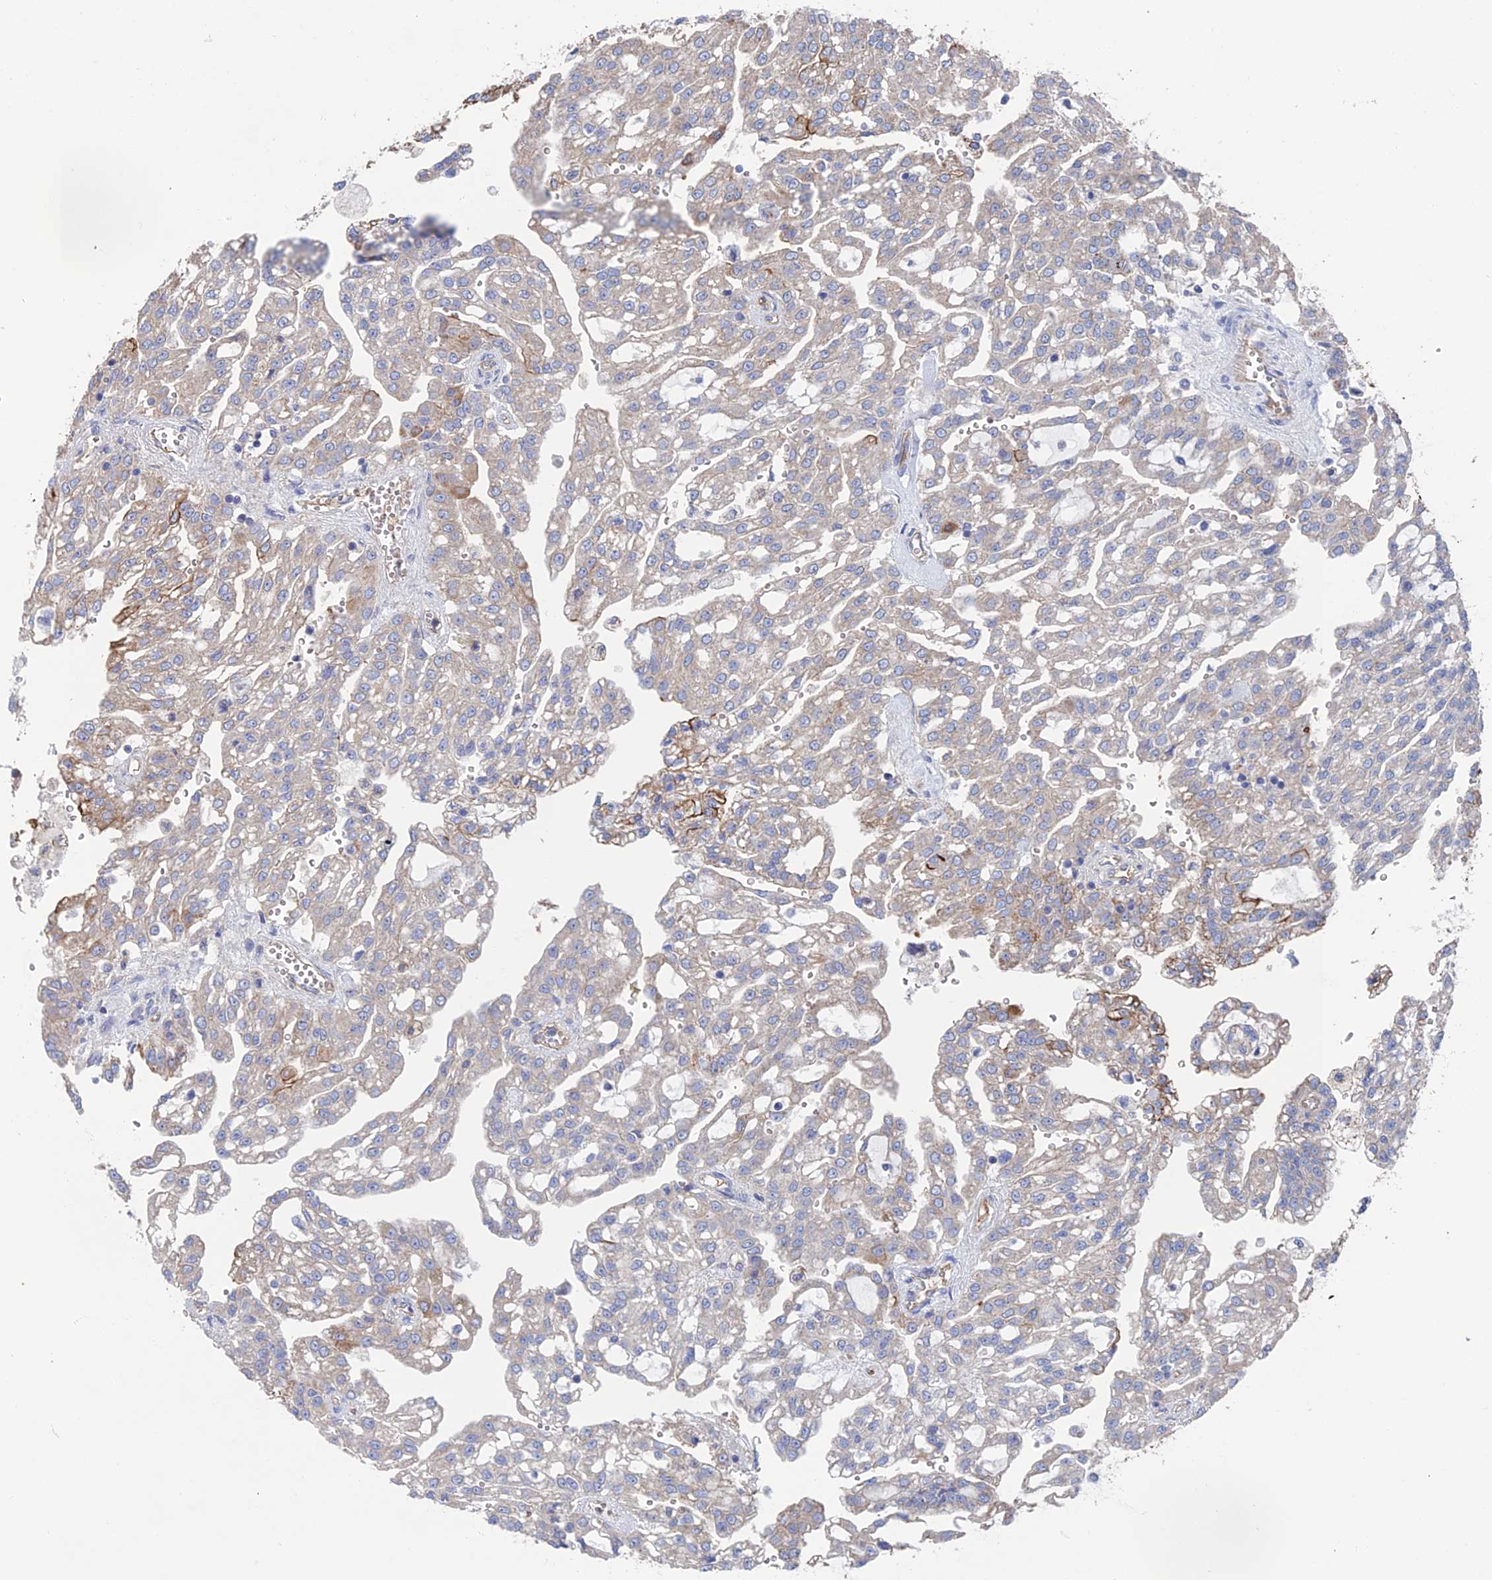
{"staining": {"intensity": "moderate", "quantity": "<25%", "location": "cytoplasmic/membranous"}, "tissue": "renal cancer", "cell_type": "Tumor cells", "image_type": "cancer", "snomed": [{"axis": "morphology", "description": "Adenocarcinoma, NOS"}, {"axis": "topography", "description": "Kidney"}], "caption": "Protein analysis of renal cancer tissue reveals moderate cytoplasmic/membranous staining in approximately <25% of tumor cells. The protein of interest is stained brown, and the nuclei are stained in blue (DAB (3,3'-diaminobenzidine) IHC with brightfield microscopy, high magnification).", "gene": "SNX11", "patient": {"sex": "male", "age": 63}}